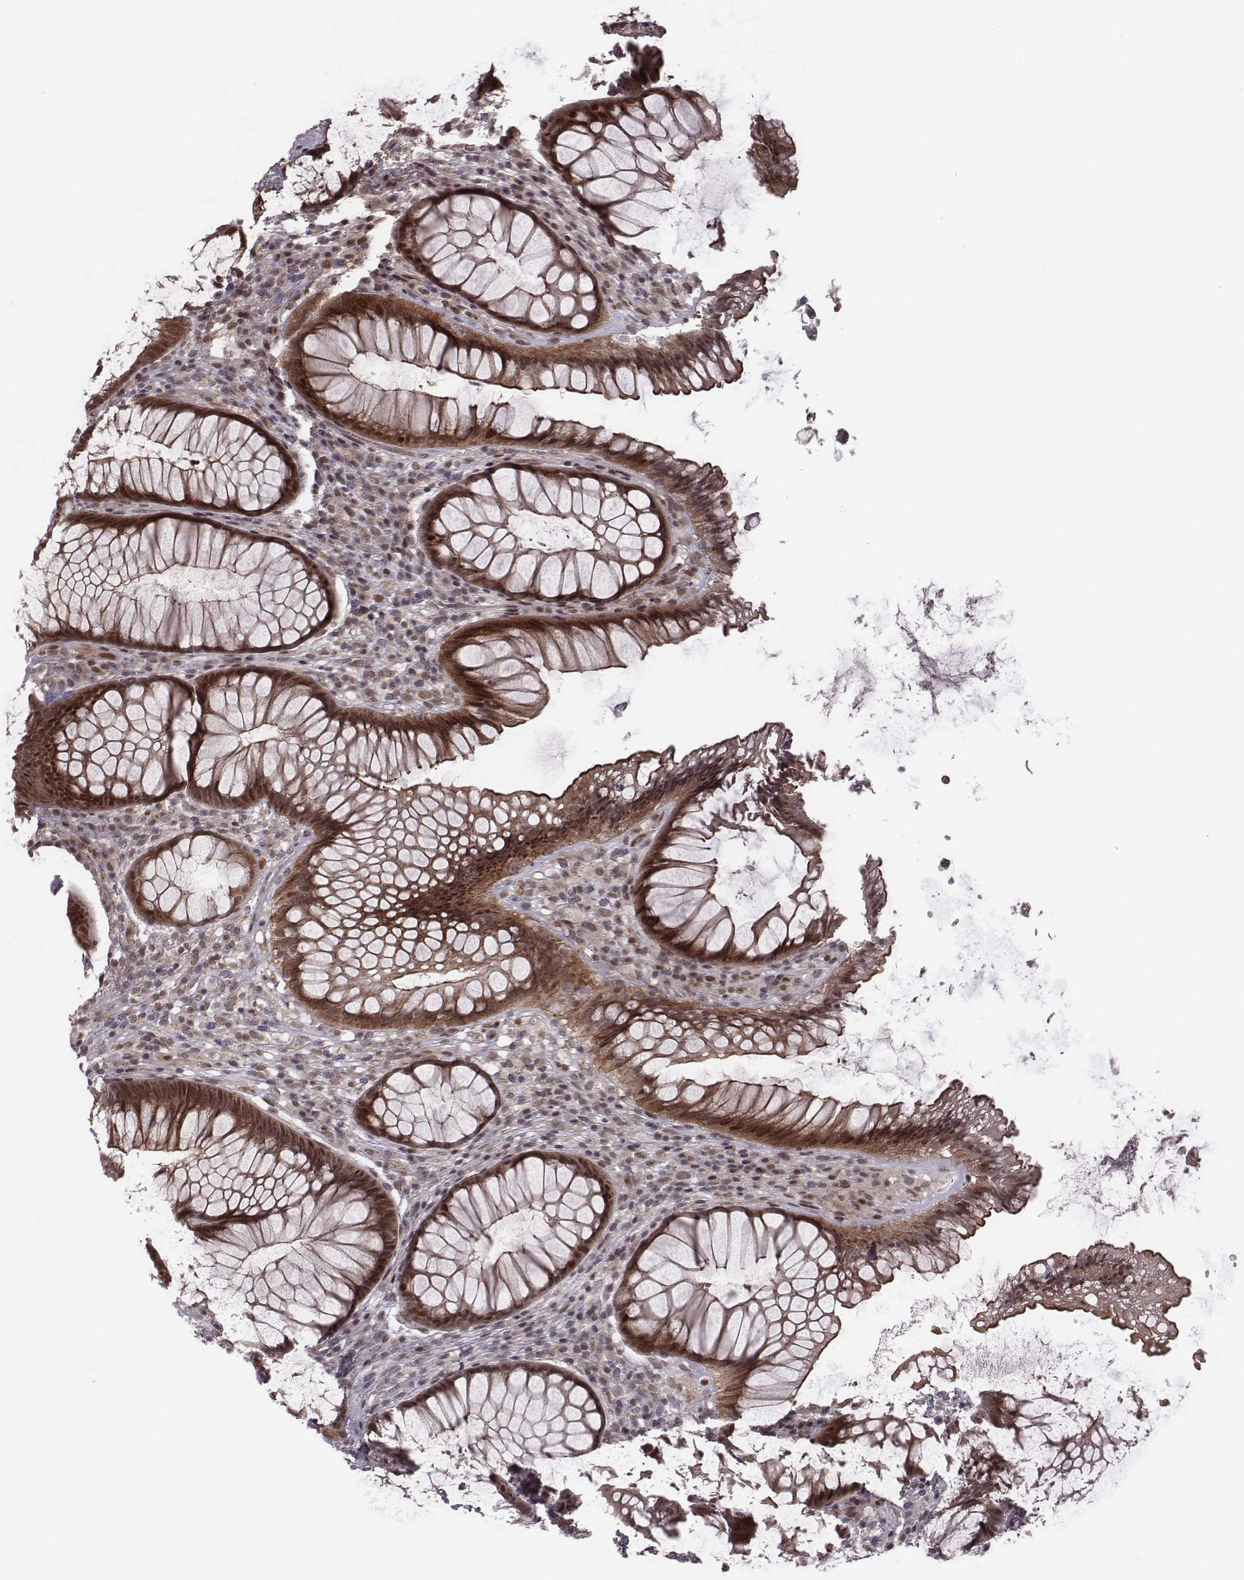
{"staining": {"intensity": "moderate", "quantity": "25%-75%", "location": "cytoplasmic/membranous,nuclear"}, "tissue": "rectum", "cell_type": "Glandular cells", "image_type": "normal", "snomed": [{"axis": "morphology", "description": "Normal tissue, NOS"}, {"axis": "topography", "description": "Smooth muscle"}, {"axis": "topography", "description": "Rectum"}], "caption": "An image showing moderate cytoplasmic/membranous,nuclear expression in approximately 25%-75% of glandular cells in unremarkable rectum, as visualized by brown immunohistochemical staining.", "gene": "RPL3", "patient": {"sex": "male", "age": 53}}